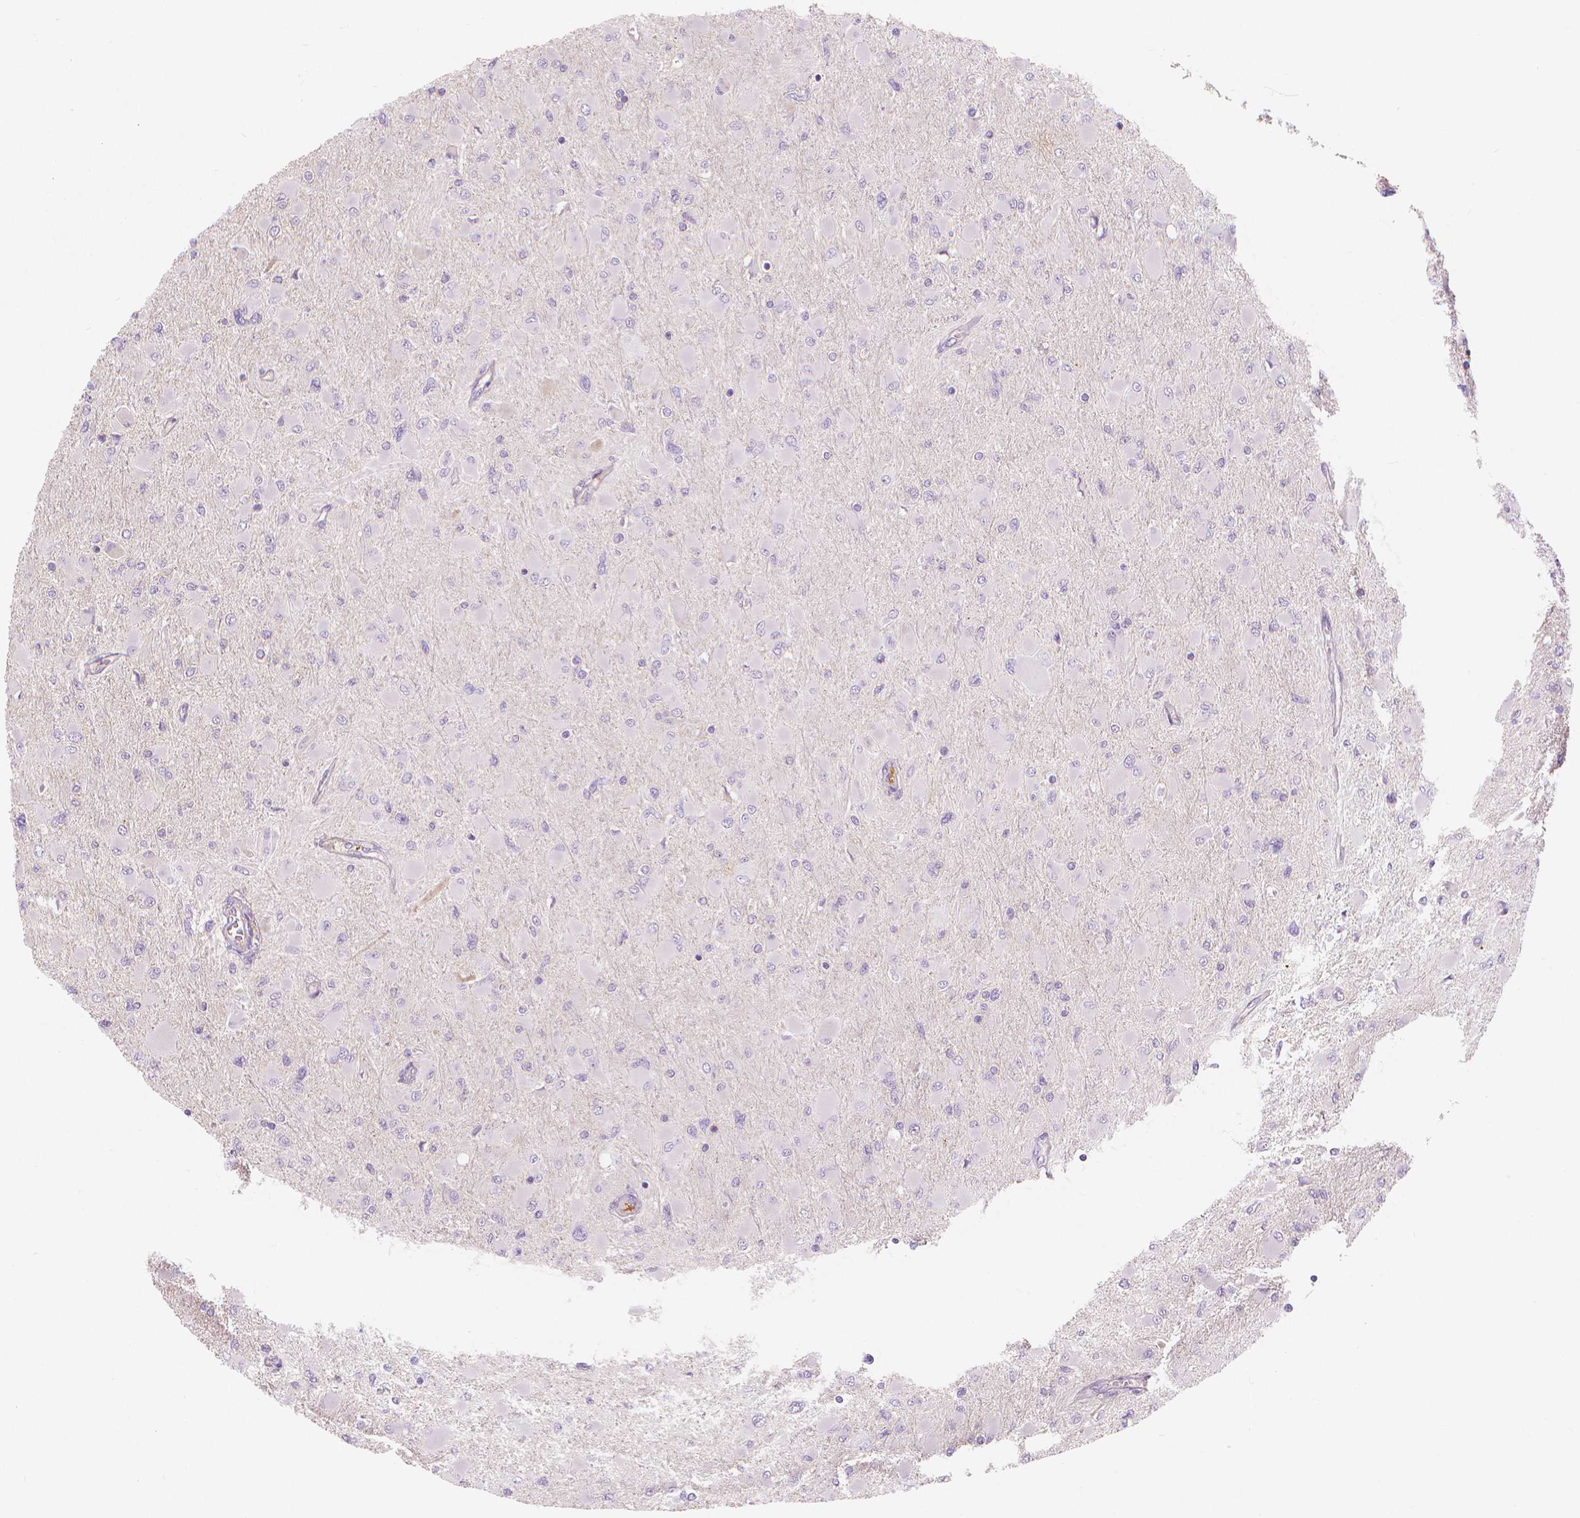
{"staining": {"intensity": "negative", "quantity": "none", "location": "none"}, "tissue": "glioma", "cell_type": "Tumor cells", "image_type": "cancer", "snomed": [{"axis": "morphology", "description": "Glioma, malignant, High grade"}, {"axis": "topography", "description": "Cerebral cortex"}], "caption": "Malignant high-grade glioma stained for a protein using IHC displays no positivity tumor cells.", "gene": "APOA4", "patient": {"sex": "female", "age": 36}}